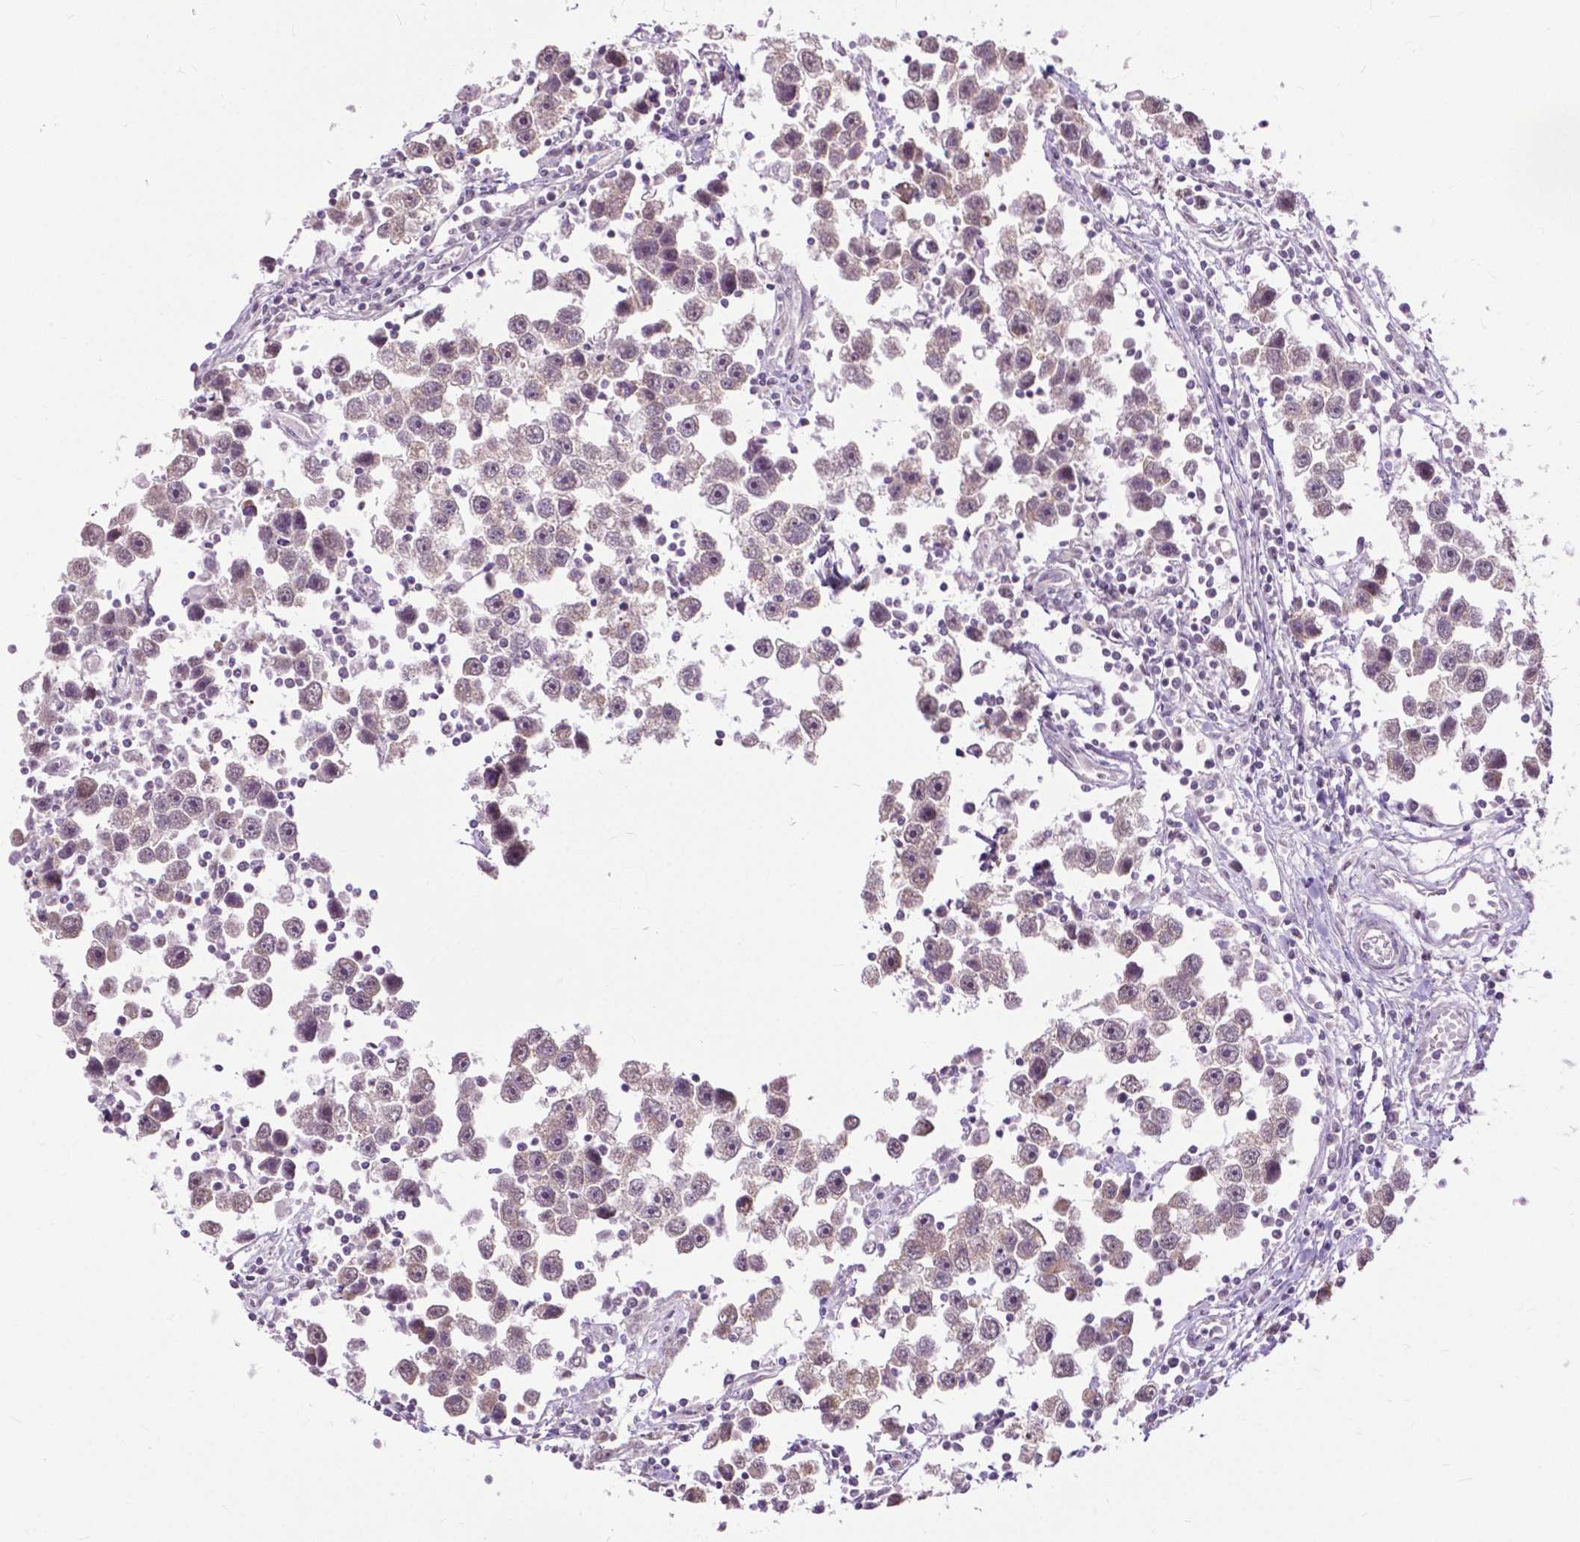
{"staining": {"intensity": "weak", "quantity": "<25%", "location": "cytoplasmic/membranous"}, "tissue": "testis cancer", "cell_type": "Tumor cells", "image_type": "cancer", "snomed": [{"axis": "morphology", "description": "Seminoma, NOS"}, {"axis": "topography", "description": "Testis"}], "caption": "Immunohistochemistry (IHC) photomicrograph of neoplastic tissue: human testis cancer (seminoma) stained with DAB (3,3'-diaminobenzidine) shows no significant protein staining in tumor cells.", "gene": "TTC9B", "patient": {"sex": "male", "age": 30}}